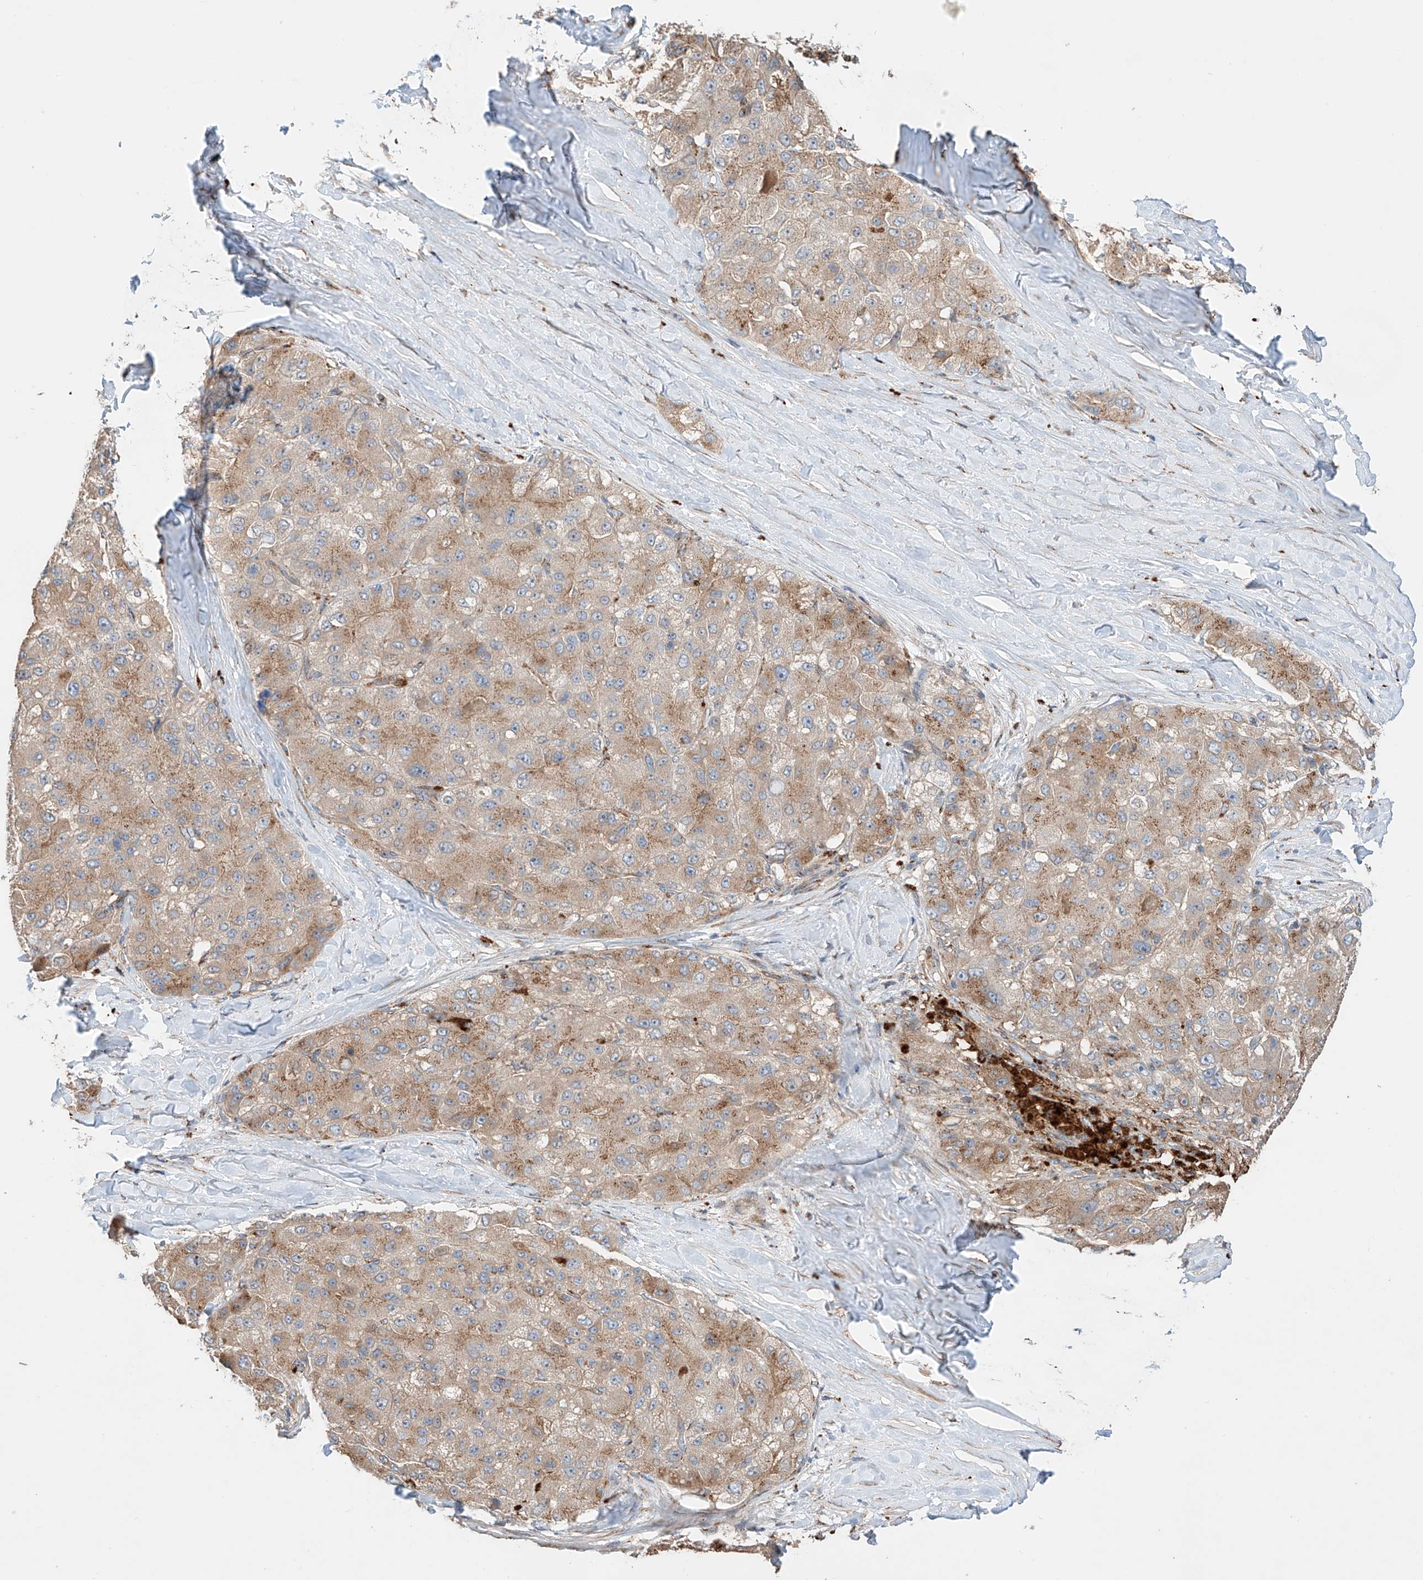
{"staining": {"intensity": "weak", "quantity": ">75%", "location": "cytoplasmic/membranous"}, "tissue": "liver cancer", "cell_type": "Tumor cells", "image_type": "cancer", "snomed": [{"axis": "morphology", "description": "Carcinoma, Hepatocellular, NOS"}, {"axis": "topography", "description": "Liver"}], "caption": "Hepatocellular carcinoma (liver) stained for a protein displays weak cytoplasmic/membranous positivity in tumor cells.", "gene": "MOSPD1", "patient": {"sex": "male", "age": 80}}